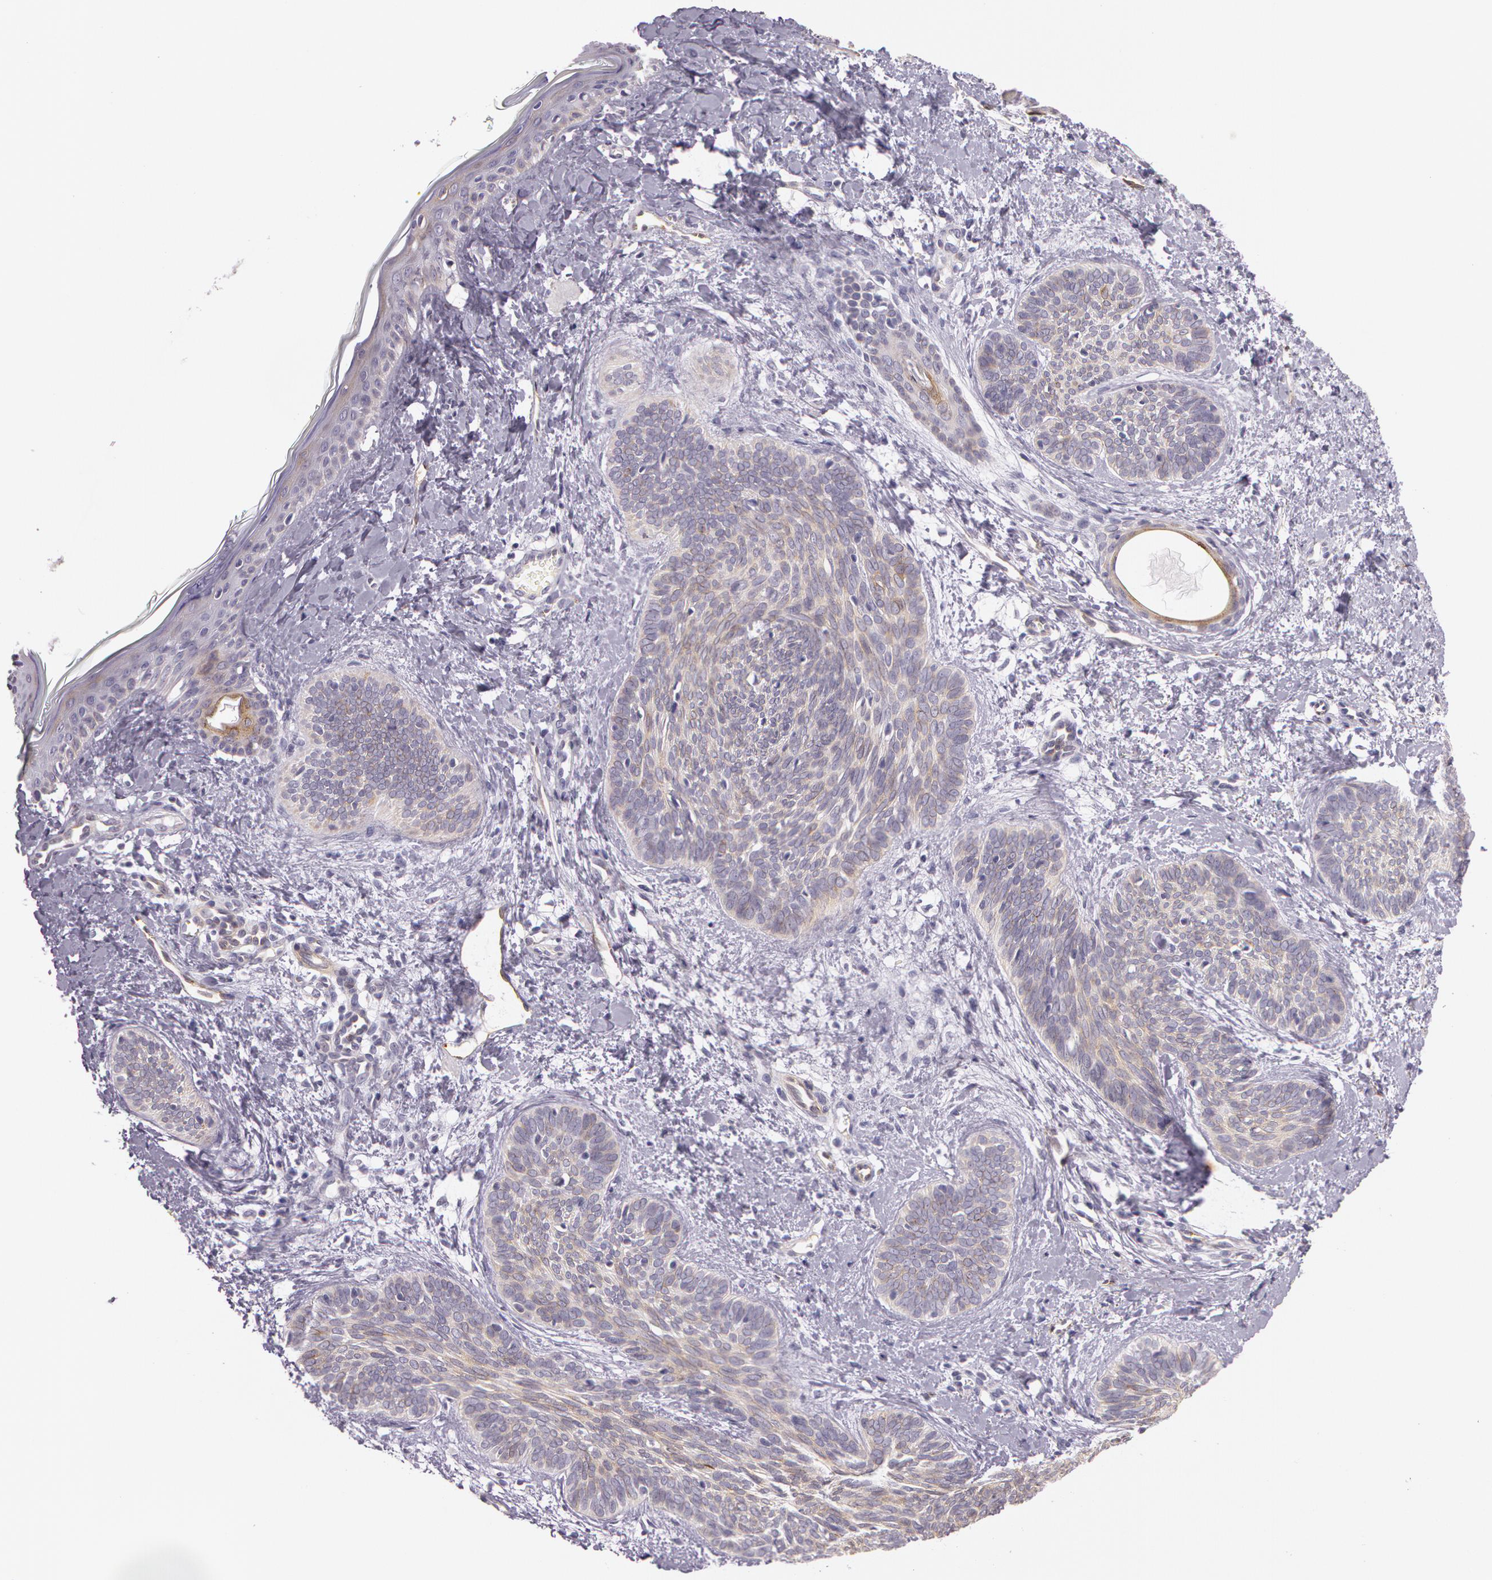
{"staining": {"intensity": "weak", "quantity": "25%-75%", "location": "cytoplasmic/membranous"}, "tissue": "skin cancer", "cell_type": "Tumor cells", "image_type": "cancer", "snomed": [{"axis": "morphology", "description": "Basal cell carcinoma"}, {"axis": "topography", "description": "Skin"}], "caption": "This photomicrograph demonstrates IHC staining of basal cell carcinoma (skin), with low weak cytoplasmic/membranous expression in approximately 25%-75% of tumor cells.", "gene": "APP", "patient": {"sex": "female", "age": 81}}